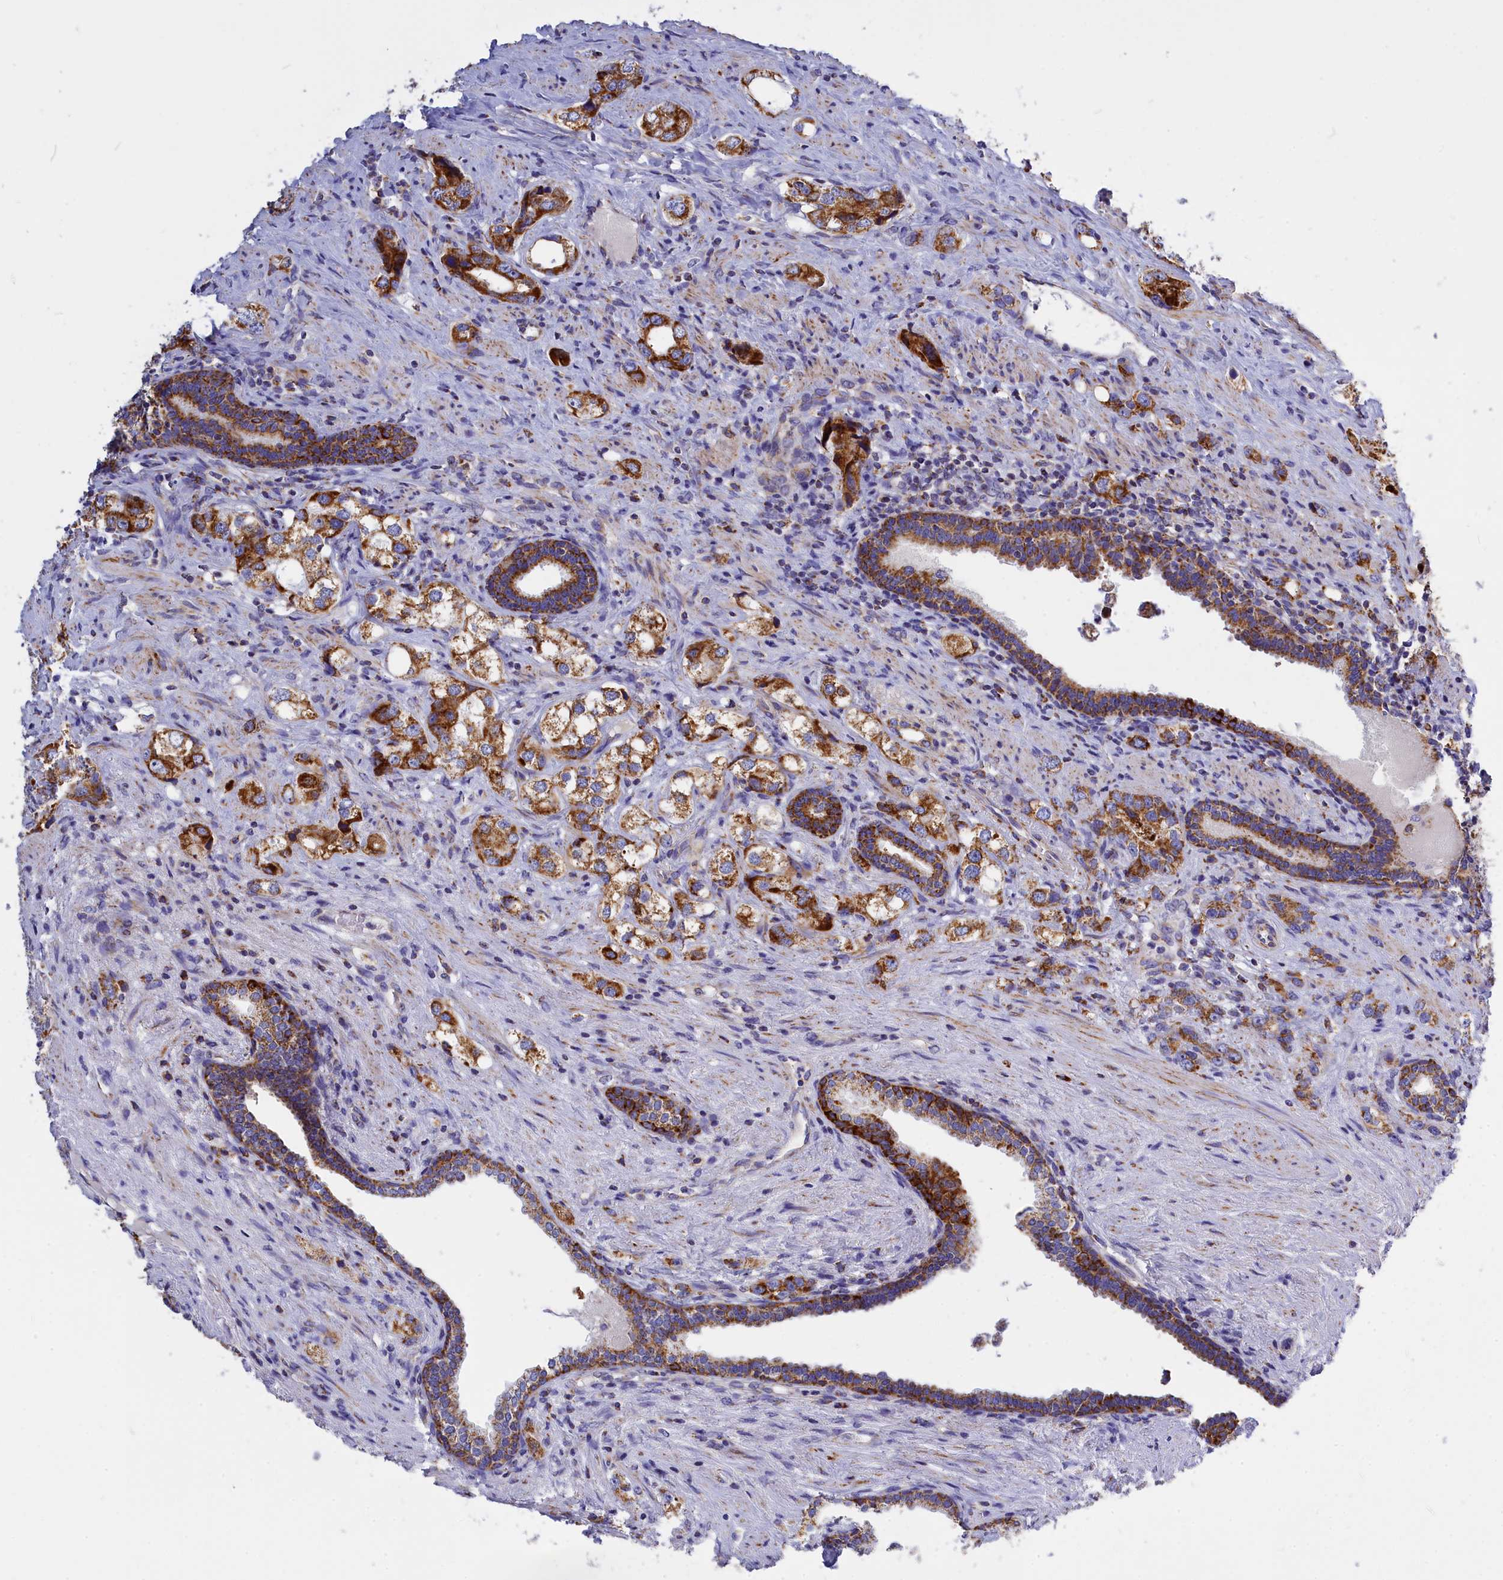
{"staining": {"intensity": "strong", "quantity": ">75%", "location": "cytoplasmic/membranous"}, "tissue": "prostate cancer", "cell_type": "Tumor cells", "image_type": "cancer", "snomed": [{"axis": "morphology", "description": "Adenocarcinoma, High grade"}, {"axis": "topography", "description": "Prostate"}], "caption": "Tumor cells demonstrate high levels of strong cytoplasmic/membranous staining in about >75% of cells in human prostate high-grade adenocarcinoma.", "gene": "VDAC2", "patient": {"sex": "male", "age": 63}}